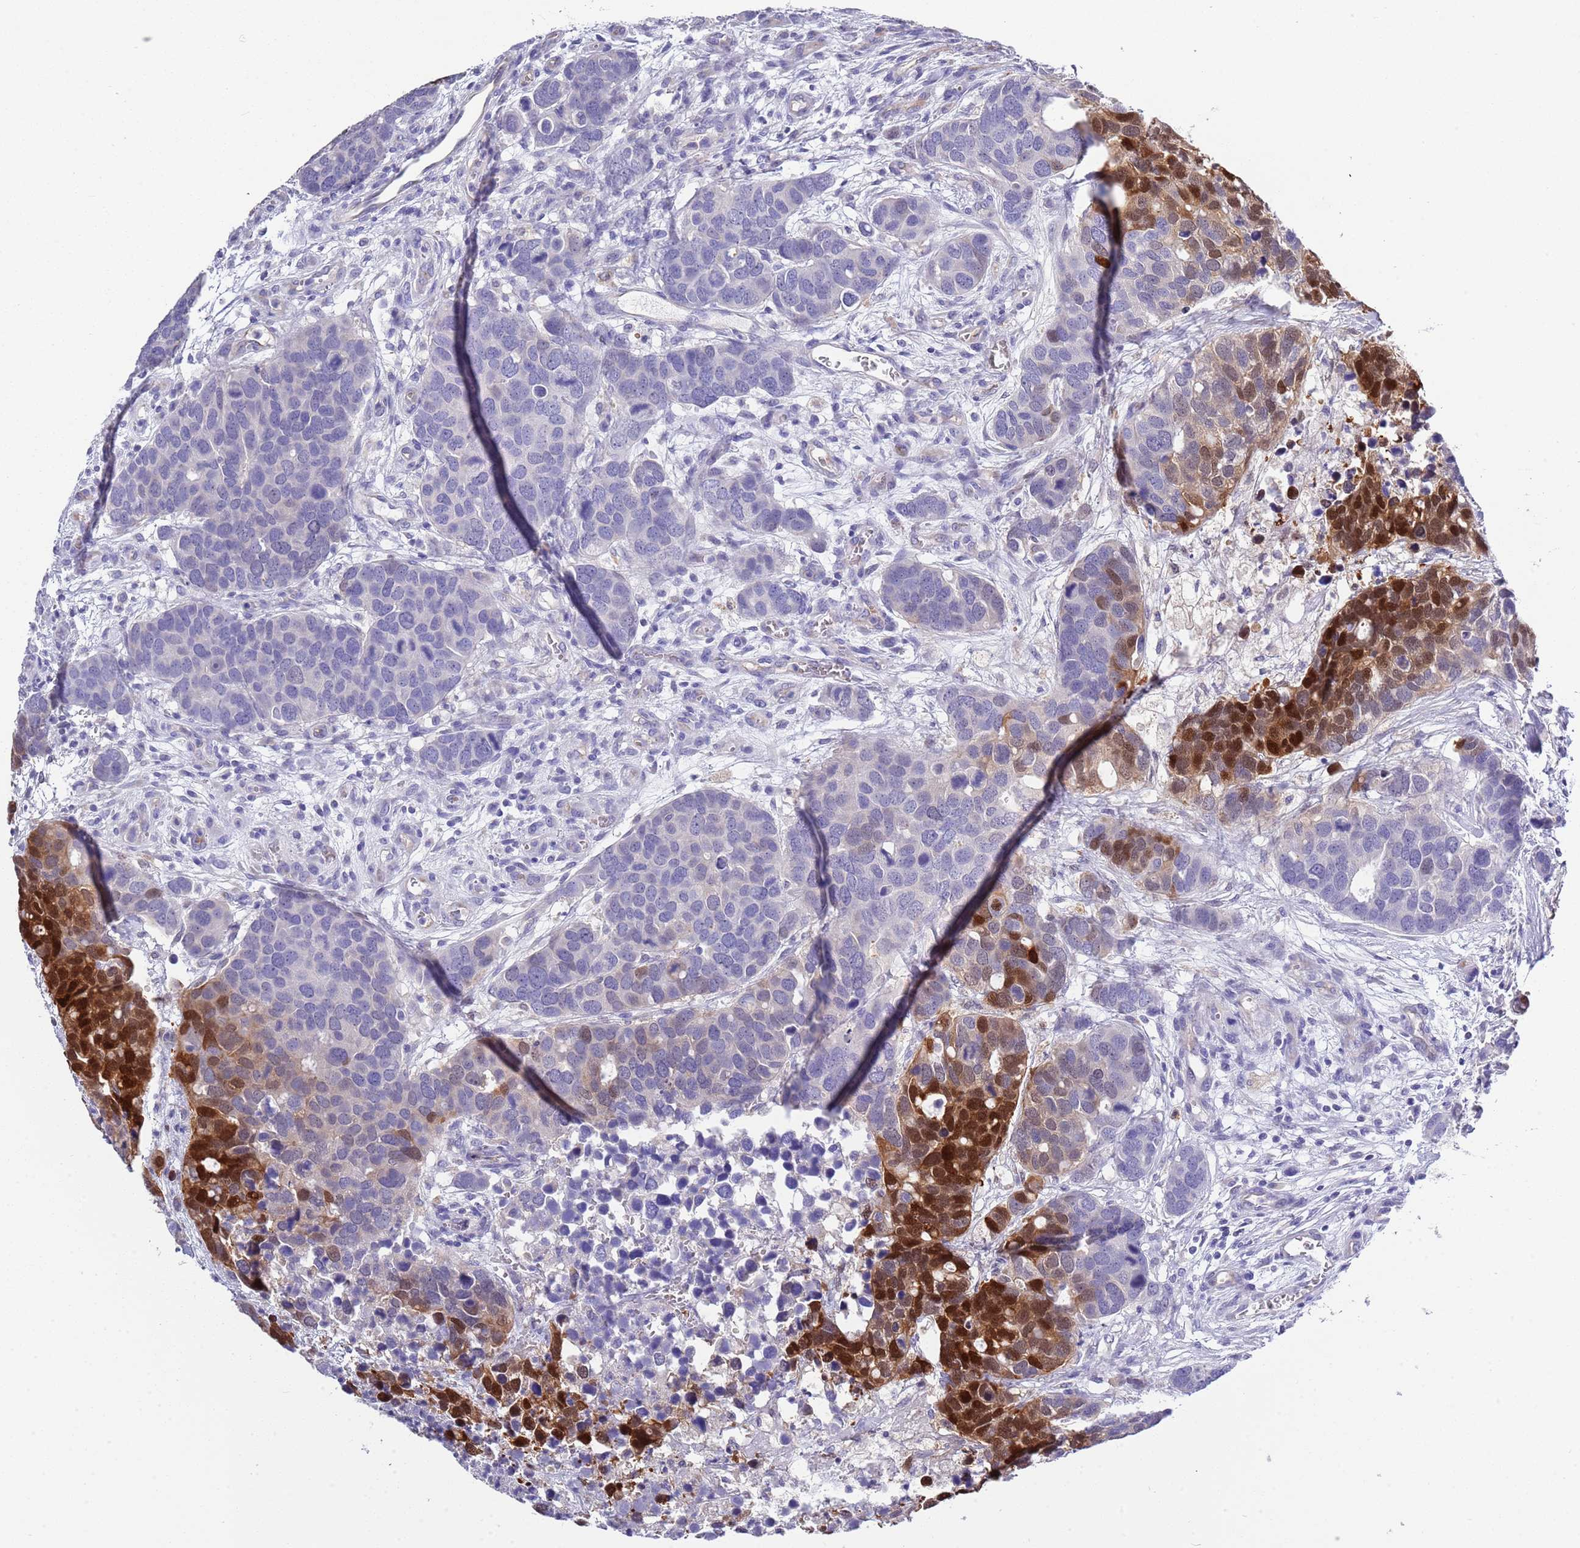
{"staining": {"intensity": "strong", "quantity": "25%-75%", "location": "nuclear"}, "tissue": "breast cancer", "cell_type": "Tumor cells", "image_type": "cancer", "snomed": [{"axis": "morphology", "description": "Duct carcinoma"}, {"axis": "topography", "description": "Breast"}], "caption": "An image showing strong nuclear expression in approximately 25%-75% of tumor cells in breast invasive ductal carcinoma, as visualized by brown immunohistochemical staining.", "gene": "BRMS1L", "patient": {"sex": "female", "age": 83}}